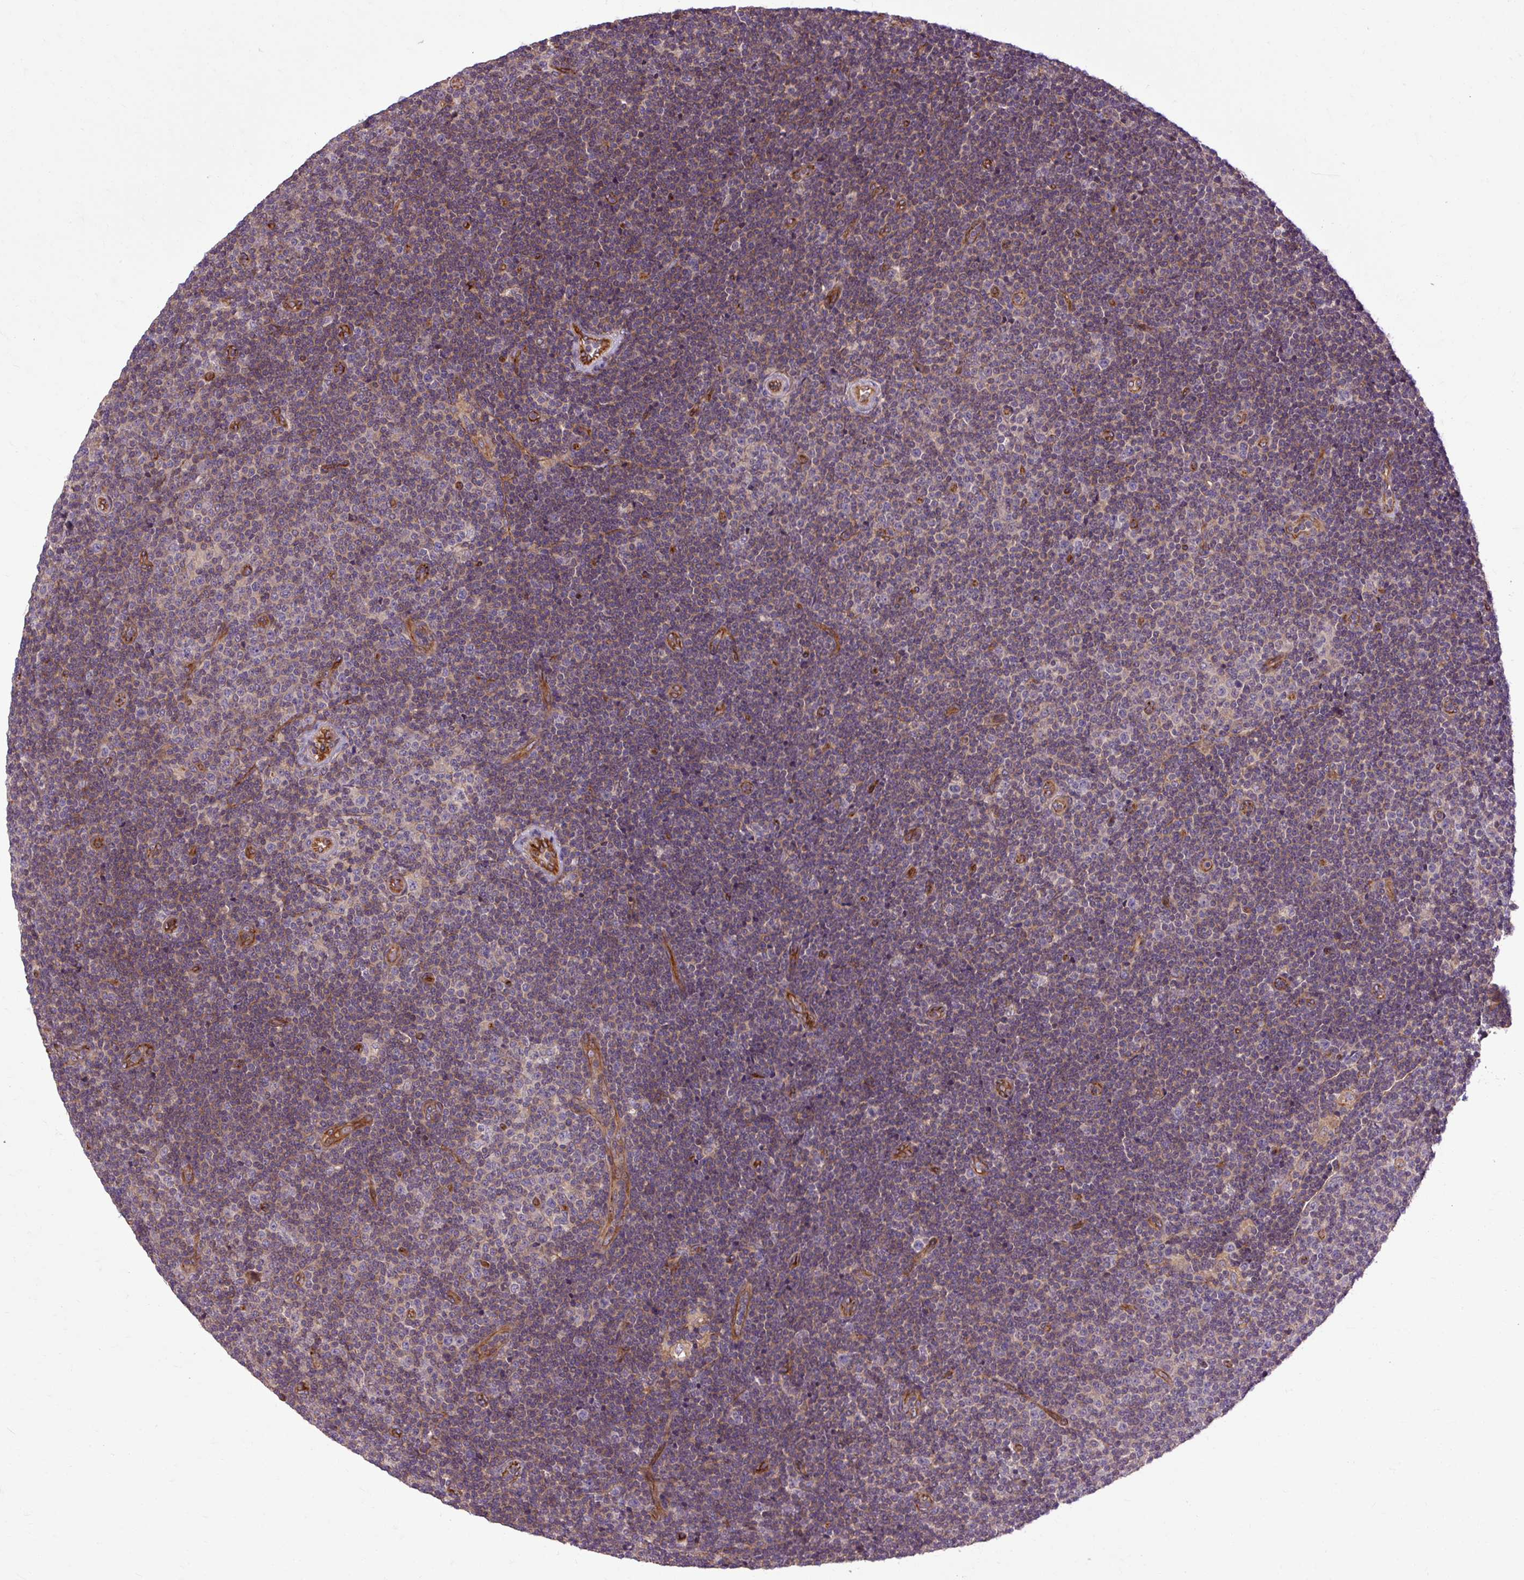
{"staining": {"intensity": "moderate", "quantity": "<25%", "location": "cytoplasmic/membranous"}, "tissue": "lymphoma", "cell_type": "Tumor cells", "image_type": "cancer", "snomed": [{"axis": "morphology", "description": "Malignant lymphoma, non-Hodgkin's type, Low grade"}, {"axis": "topography", "description": "Lymph node"}], "caption": "Low-grade malignant lymphoma, non-Hodgkin's type tissue reveals moderate cytoplasmic/membranous expression in about <25% of tumor cells", "gene": "CCDC93", "patient": {"sex": "male", "age": 48}}